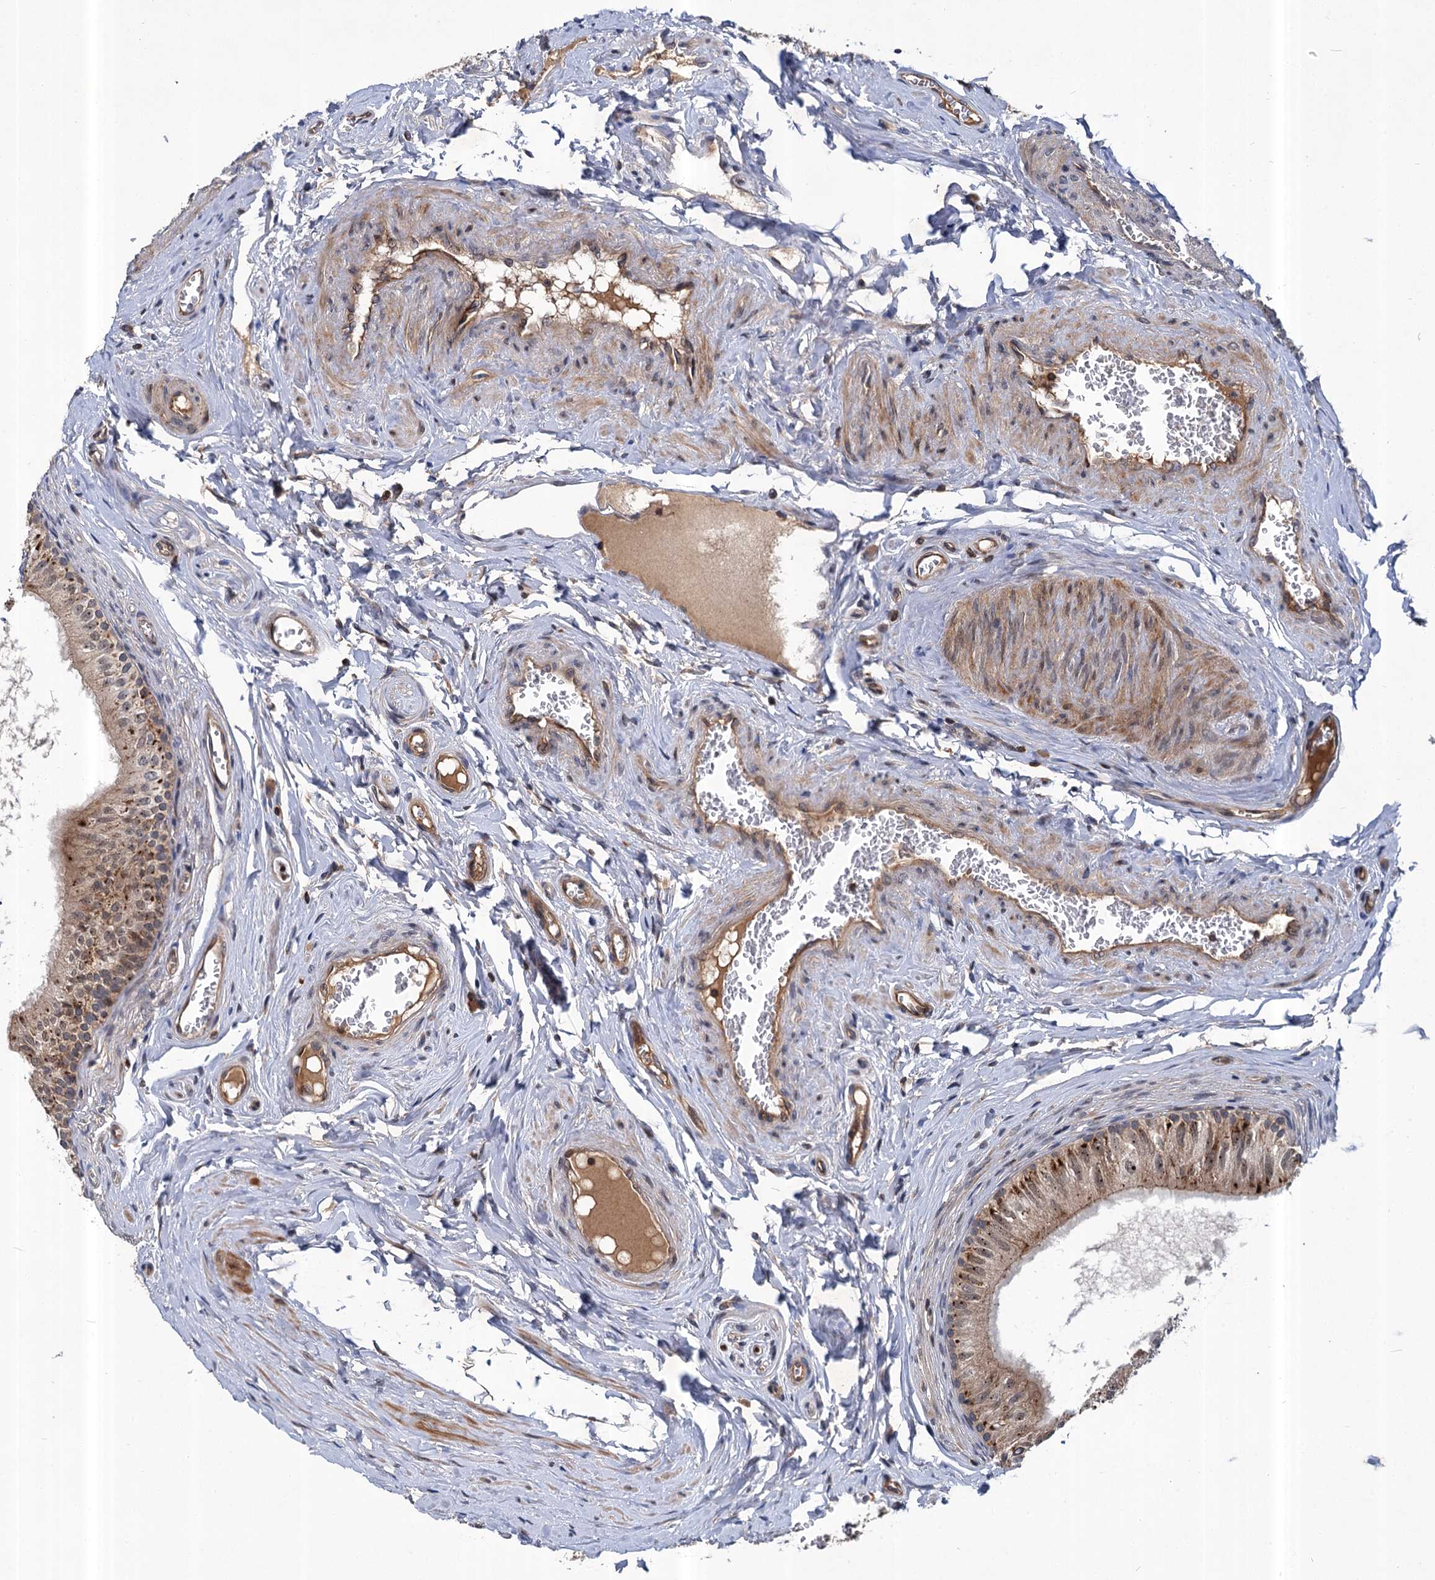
{"staining": {"intensity": "moderate", "quantity": ">75%", "location": "cytoplasmic/membranous"}, "tissue": "epididymis", "cell_type": "Glandular cells", "image_type": "normal", "snomed": [{"axis": "morphology", "description": "Normal tissue, NOS"}, {"axis": "topography", "description": "Epididymis"}], "caption": "Immunohistochemical staining of benign epididymis reveals >75% levels of moderate cytoplasmic/membranous protein staining in about >75% of glandular cells.", "gene": "ABLIM1", "patient": {"sex": "male", "age": 46}}